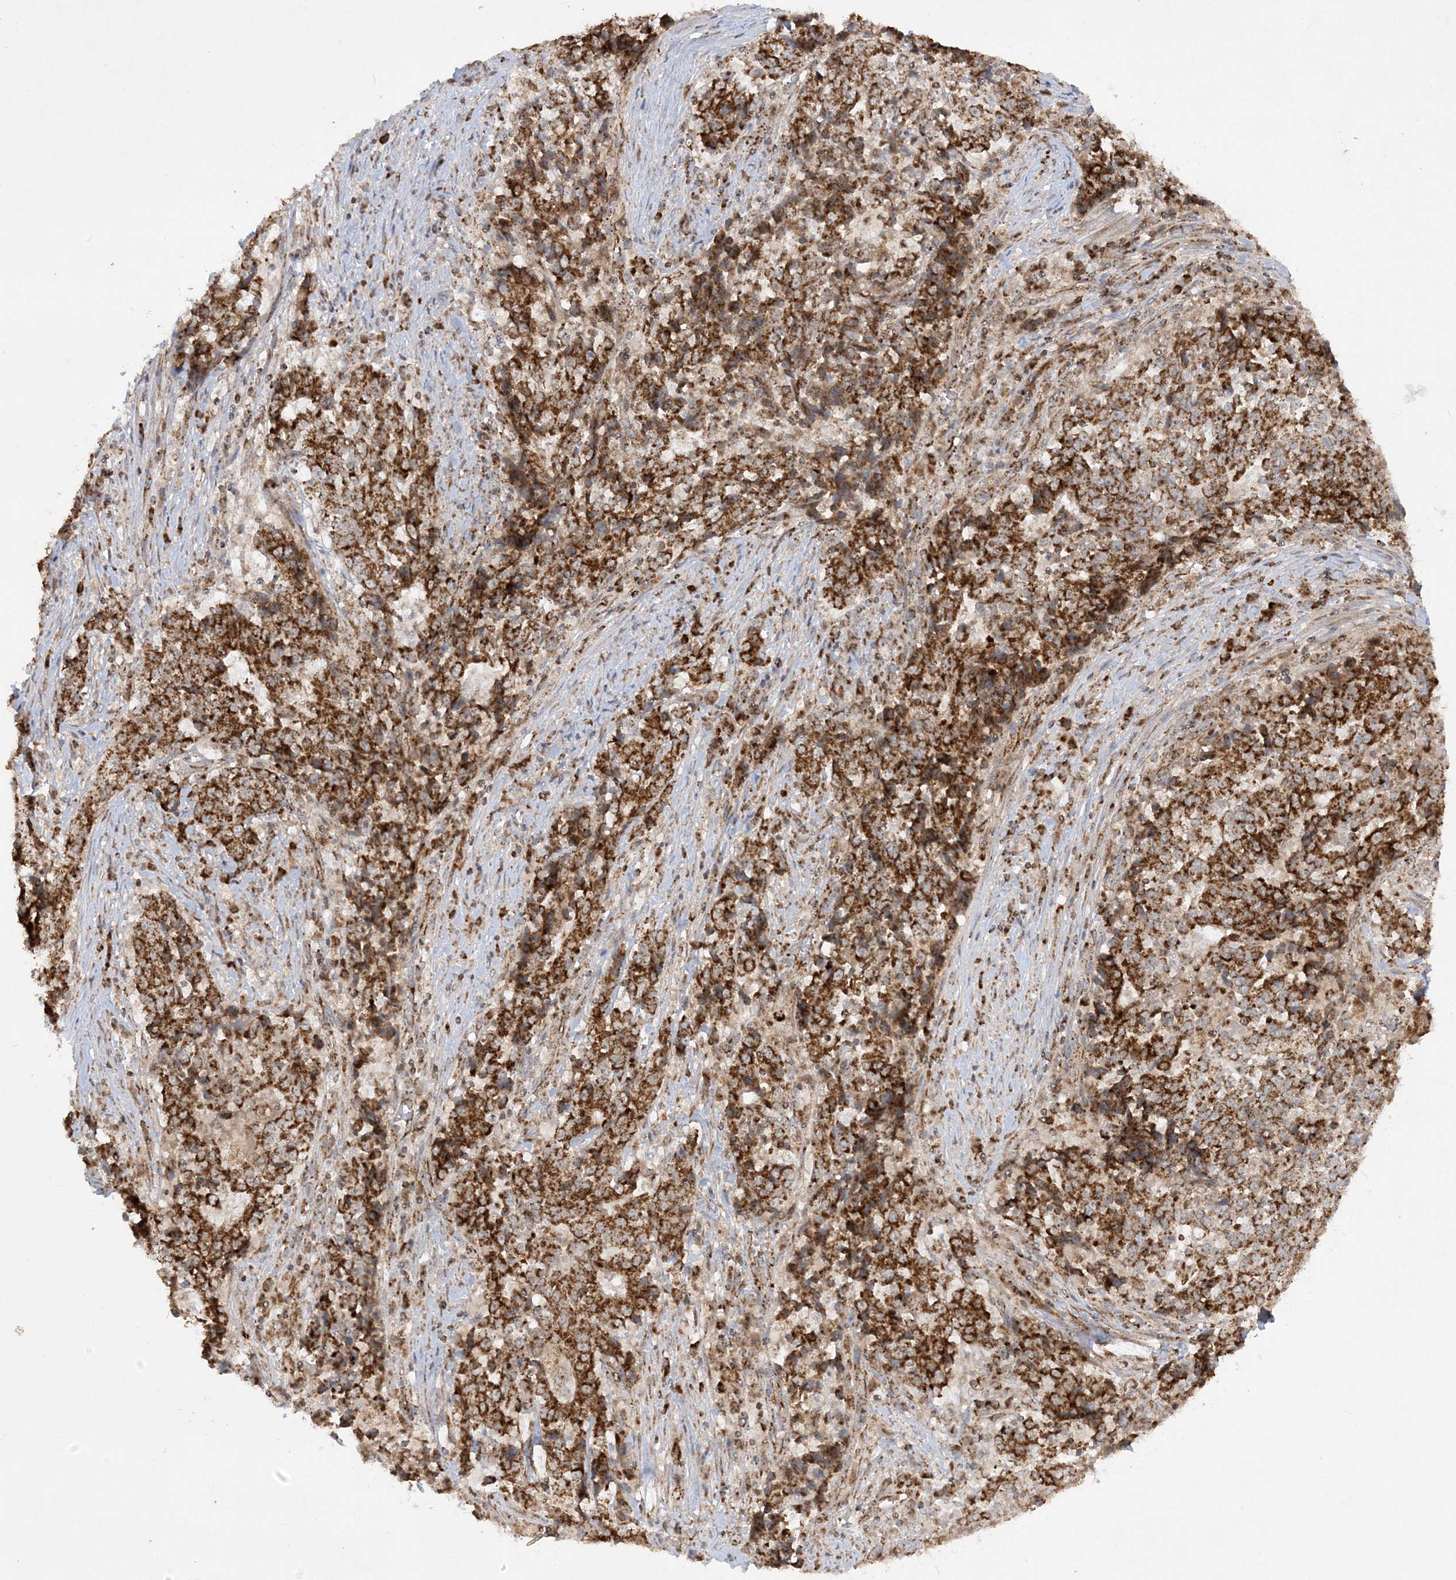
{"staining": {"intensity": "strong", "quantity": ">75%", "location": "cytoplasmic/membranous"}, "tissue": "stomach cancer", "cell_type": "Tumor cells", "image_type": "cancer", "snomed": [{"axis": "morphology", "description": "Adenocarcinoma, NOS"}, {"axis": "topography", "description": "Stomach"}], "caption": "Tumor cells exhibit strong cytoplasmic/membranous positivity in approximately >75% of cells in stomach cancer (adenocarcinoma).", "gene": "NDUFAF3", "patient": {"sex": "male", "age": 59}}